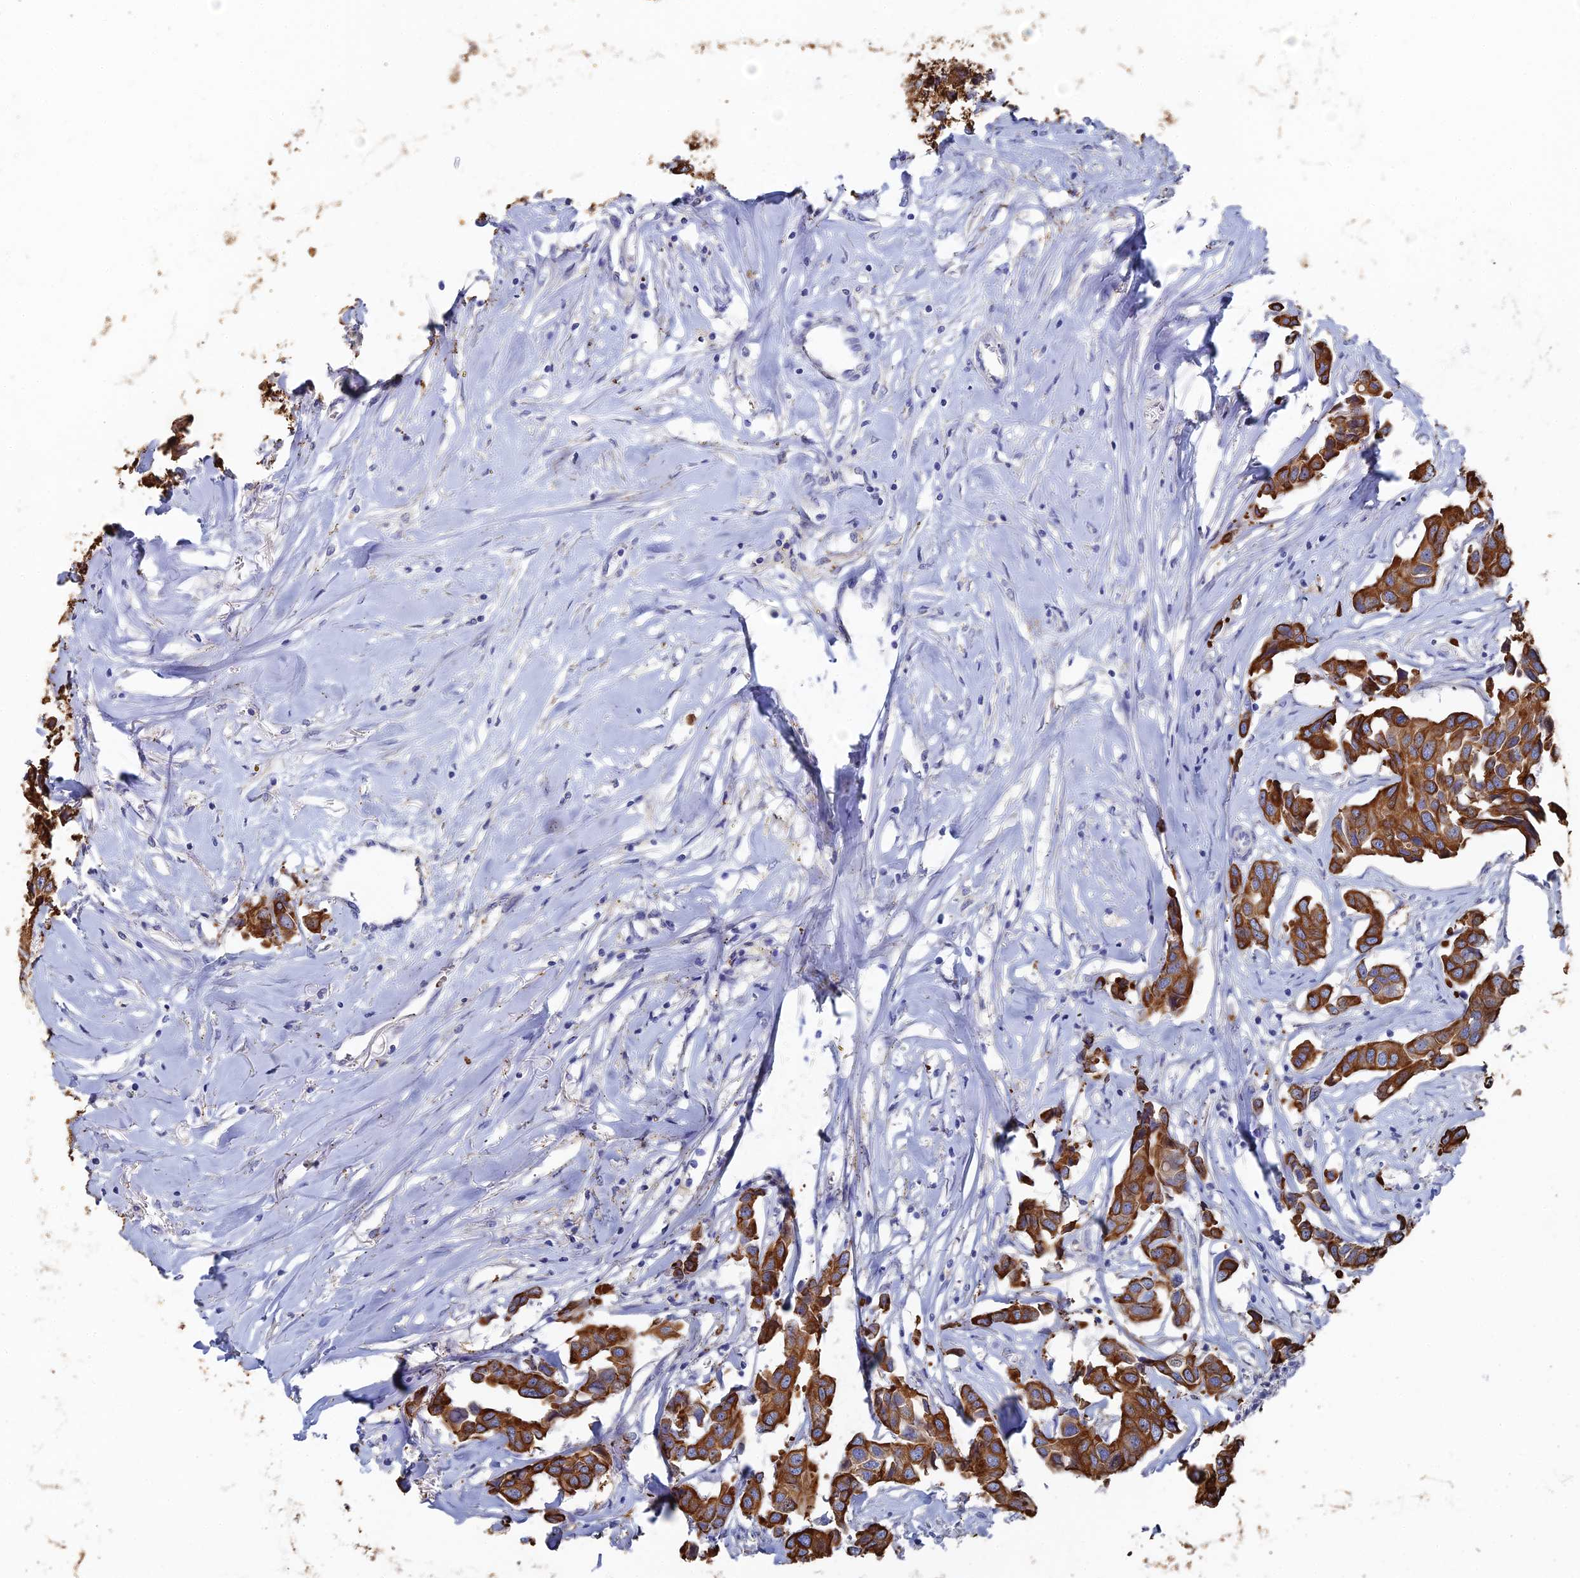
{"staining": {"intensity": "strong", "quantity": ">75%", "location": "cytoplasmic/membranous"}, "tissue": "breast cancer", "cell_type": "Tumor cells", "image_type": "cancer", "snomed": [{"axis": "morphology", "description": "Duct carcinoma"}, {"axis": "topography", "description": "Breast"}], "caption": "This is an image of immunohistochemistry (IHC) staining of breast cancer, which shows strong expression in the cytoplasmic/membranous of tumor cells.", "gene": "SRFBP1", "patient": {"sex": "female", "age": 80}}